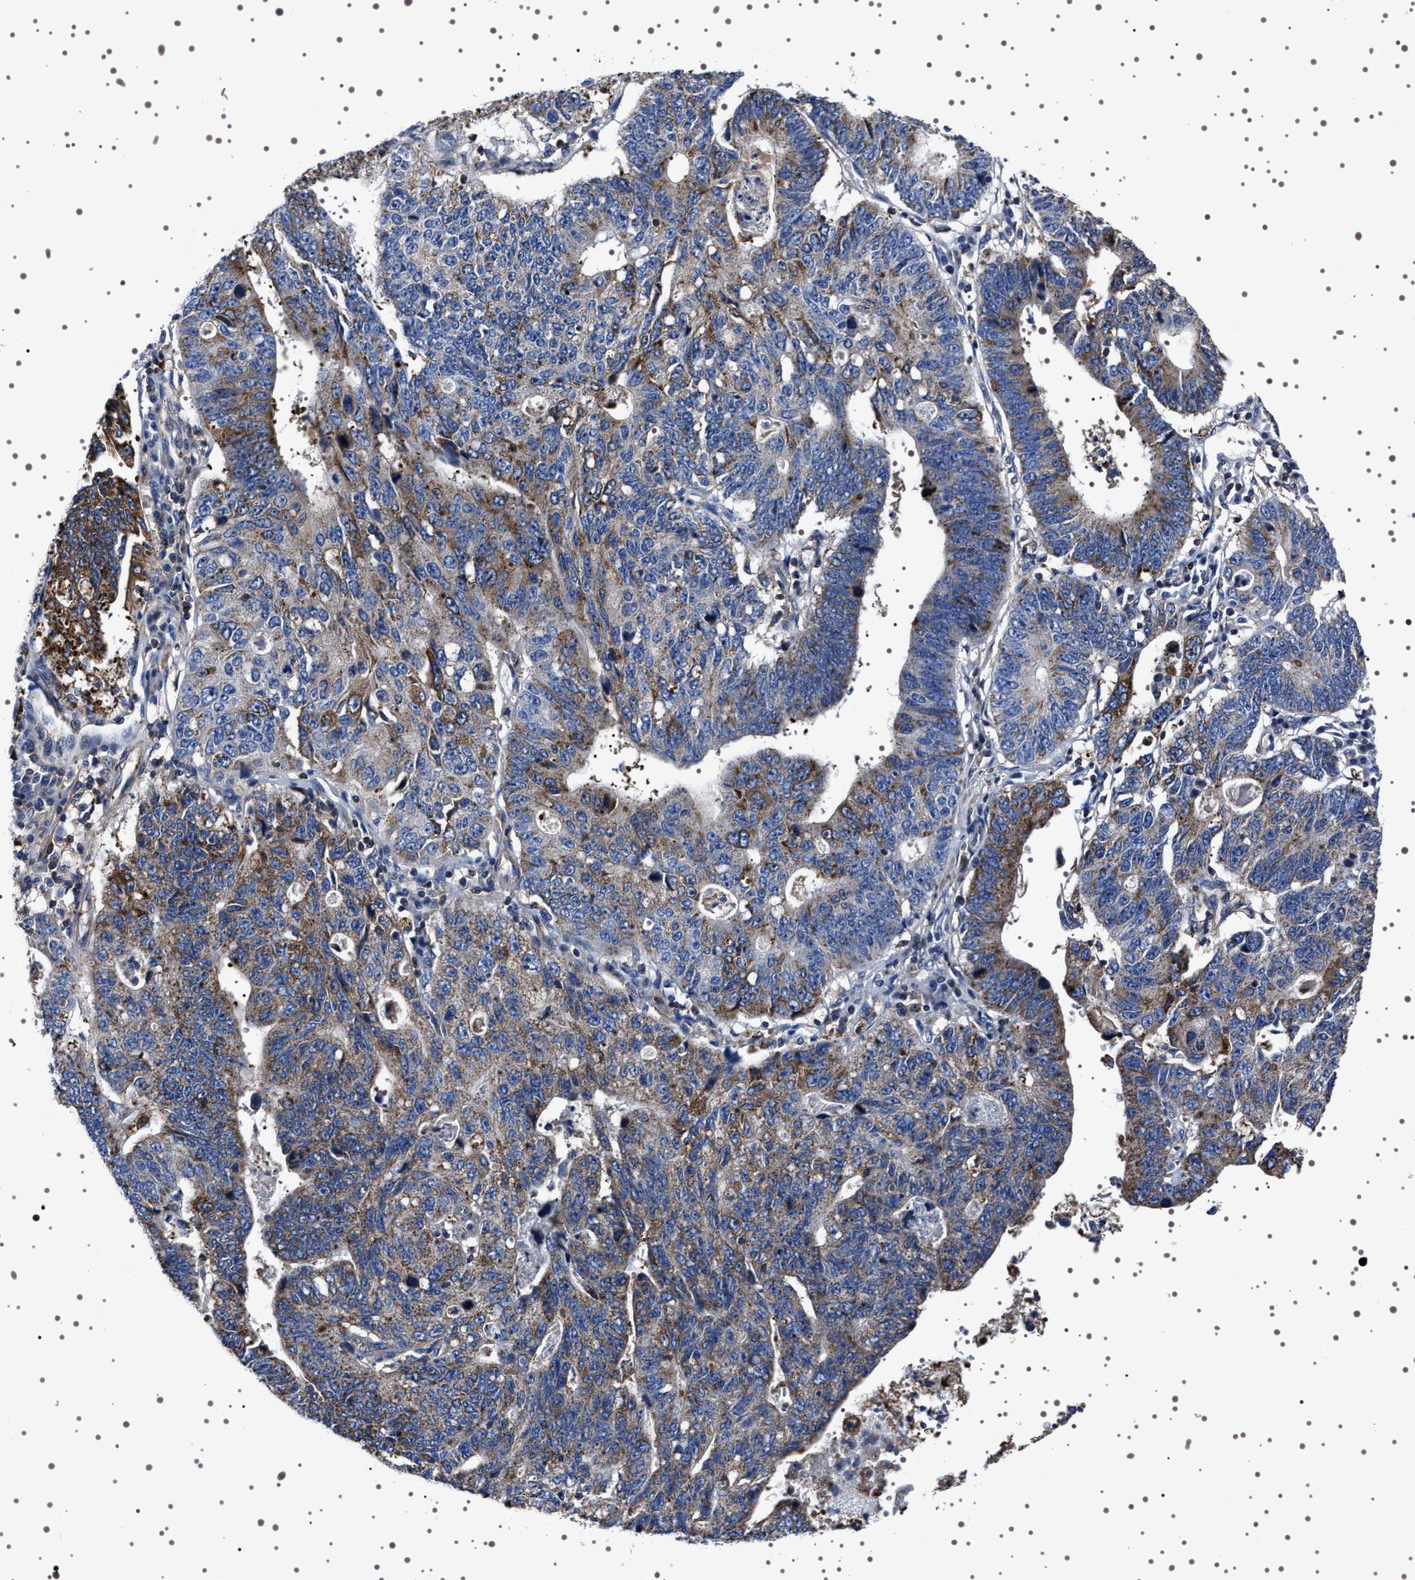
{"staining": {"intensity": "moderate", "quantity": ">75%", "location": "cytoplasmic/membranous"}, "tissue": "stomach cancer", "cell_type": "Tumor cells", "image_type": "cancer", "snomed": [{"axis": "morphology", "description": "Adenocarcinoma, NOS"}, {"axis": "topography", "description": "Stomach"}], "caption": "Stomach adenocarcinoma stained for a protein (brown) shows moderate cytoplasmic/membranous positive positivity in about >75% of tumor cells.", "gene": "WDR1", "patient": {"sex": "male", "age": 59}}